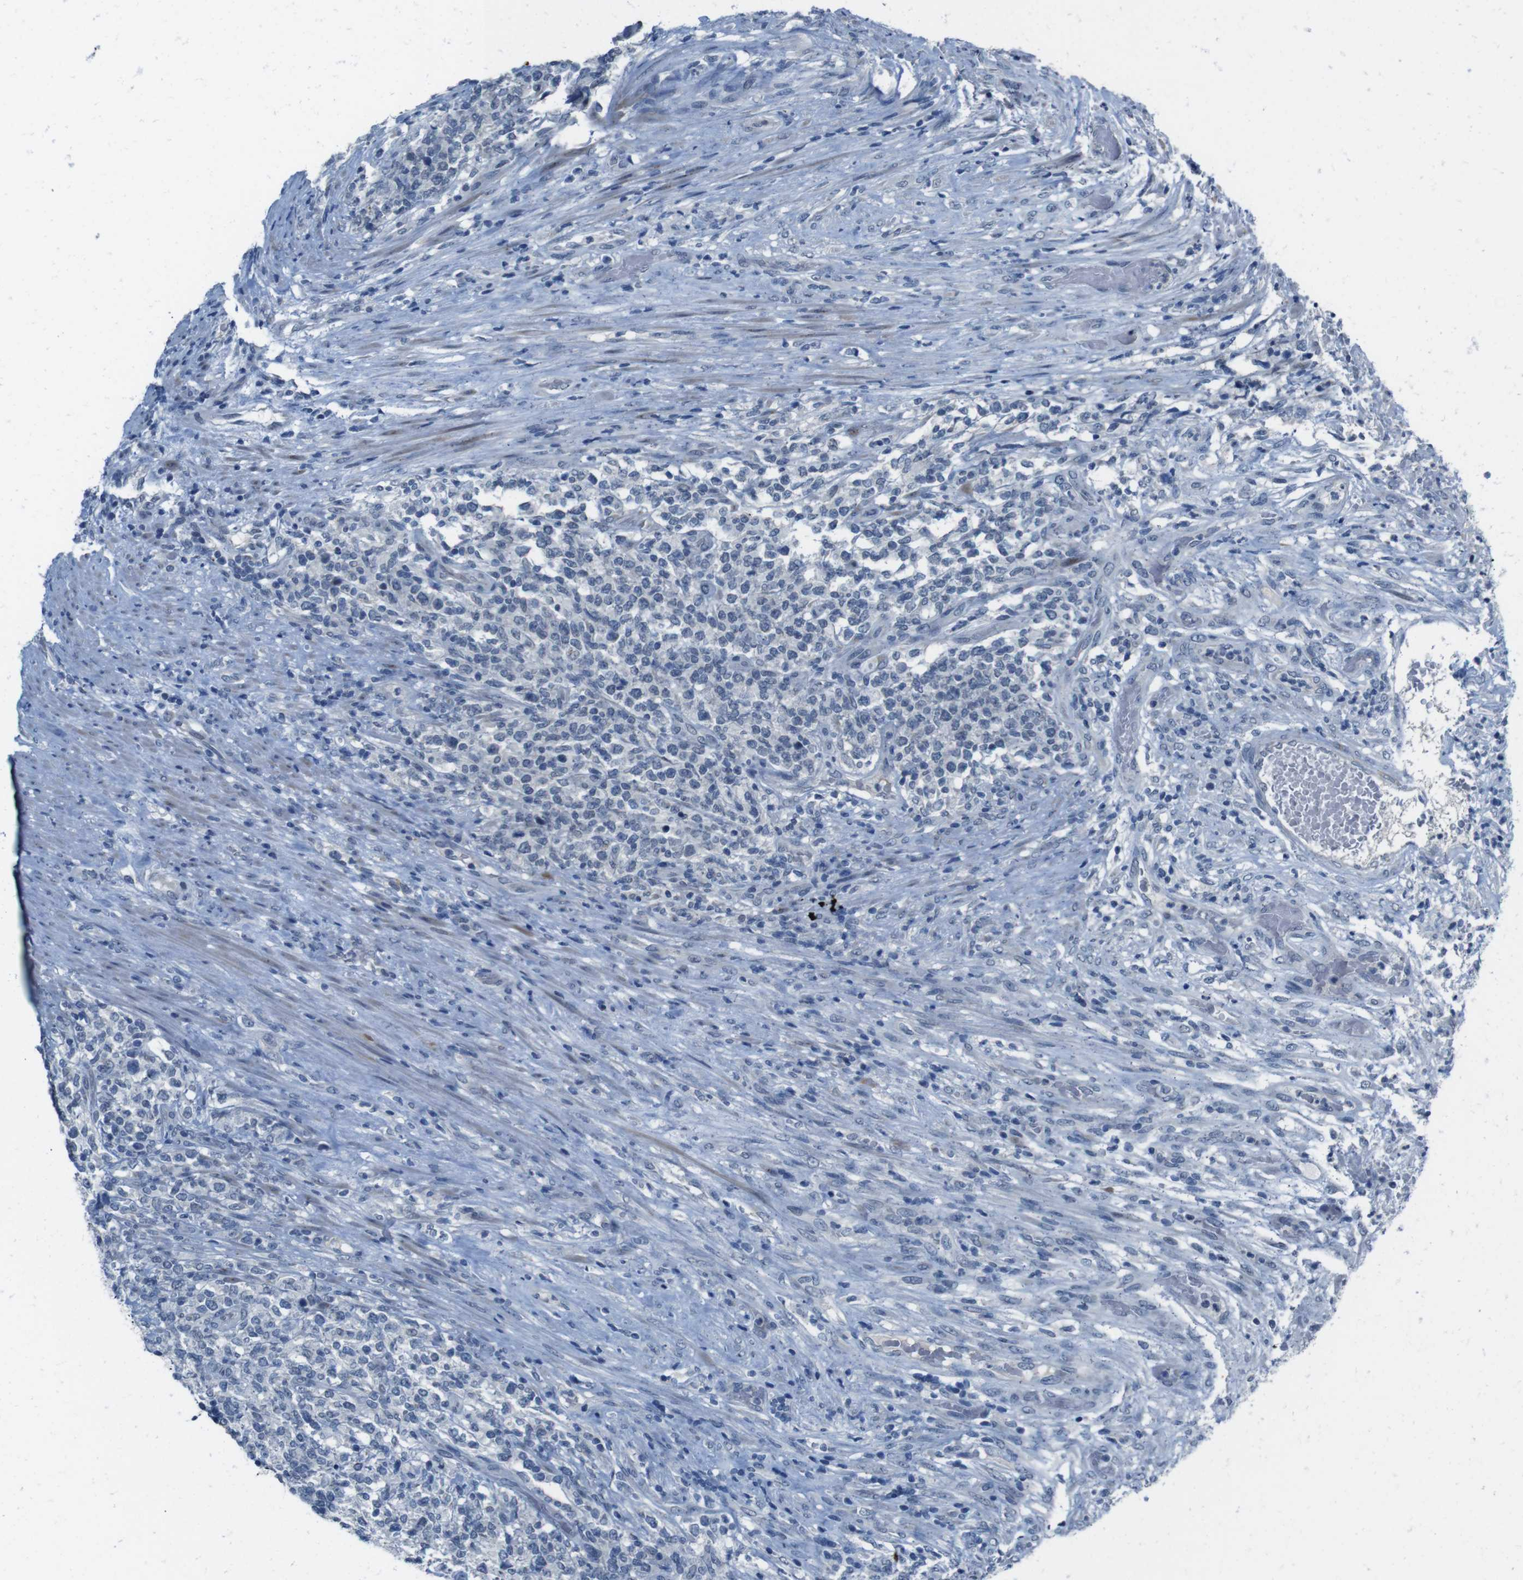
{"staining": {"intensity": "negative", "quantity": "none", "location": "none"}, "tissue": "lymphoma", "cell_type": "Tumor cells", "image_type": "cancer", "snomed": [{"axis": "morphology", "description": "Malignant lymphoma, non-Hodgkin's type, High grade"}, {"axis": "topography", "description": "Soft tissue"}], "caption": "This is an IHC histopathology image of lymphoma. There is no staining in tumor cells.", "gene": "CDHR2", "patient": {"sex": "male", "age": 18}}